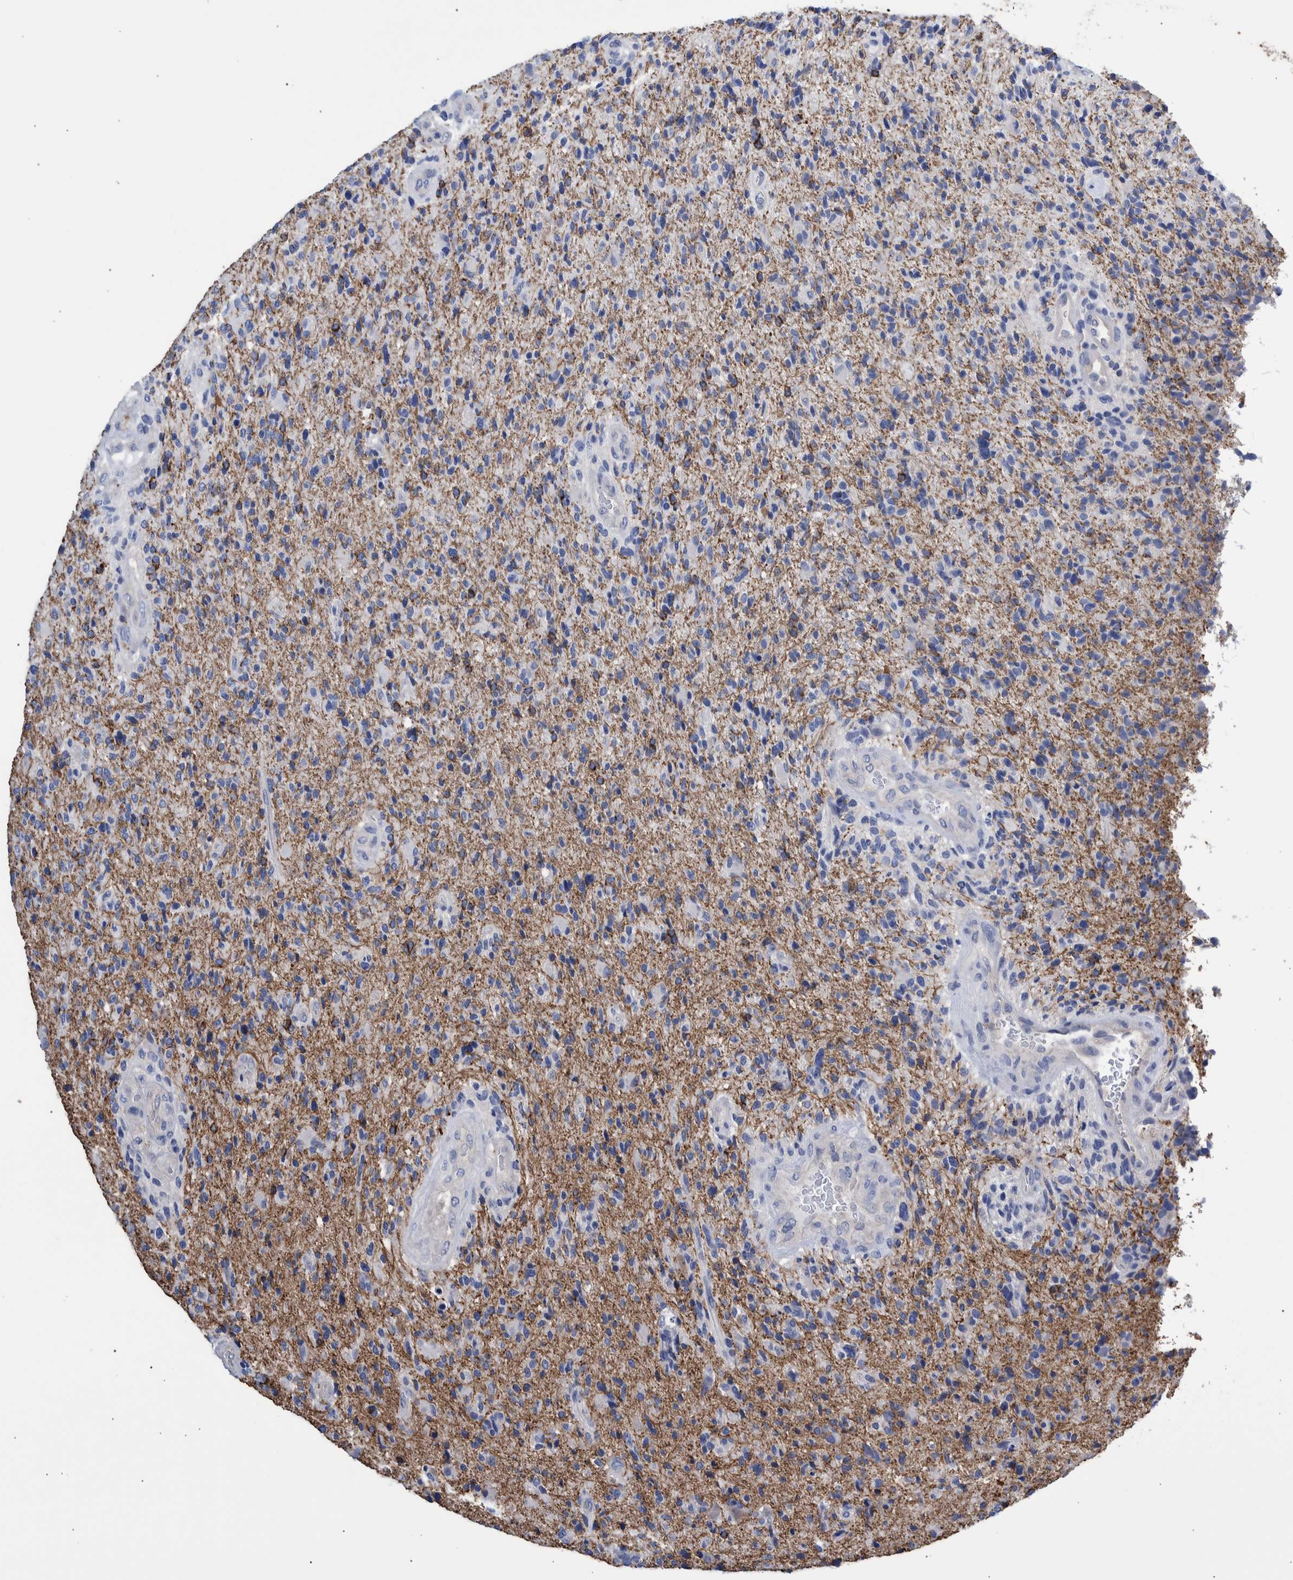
{"staining": {"intensity": "negative", "quantity": "none", "location": "none"}, "tissue": "glioma", "cell_type": "Tumor cells", "image_type": "cancer", "snomed": [{"axis": "morphology", "description": "Glioma, malignant, High grade"}, {"axis": "topography", "description": "Brain"}], "caption": "Immunohistochemical staining of malignant glioma (high-grade) displays no significant expression in tumor cells. Brightfield microscopy of immunohistochemistry stained with DAB (3,3'-diaminobenzidine) (brown) and hematoxylin (blue), captured at high magnification.", "gene": "PPP3CC", "patient": {"sex": "male", "age": 72}}